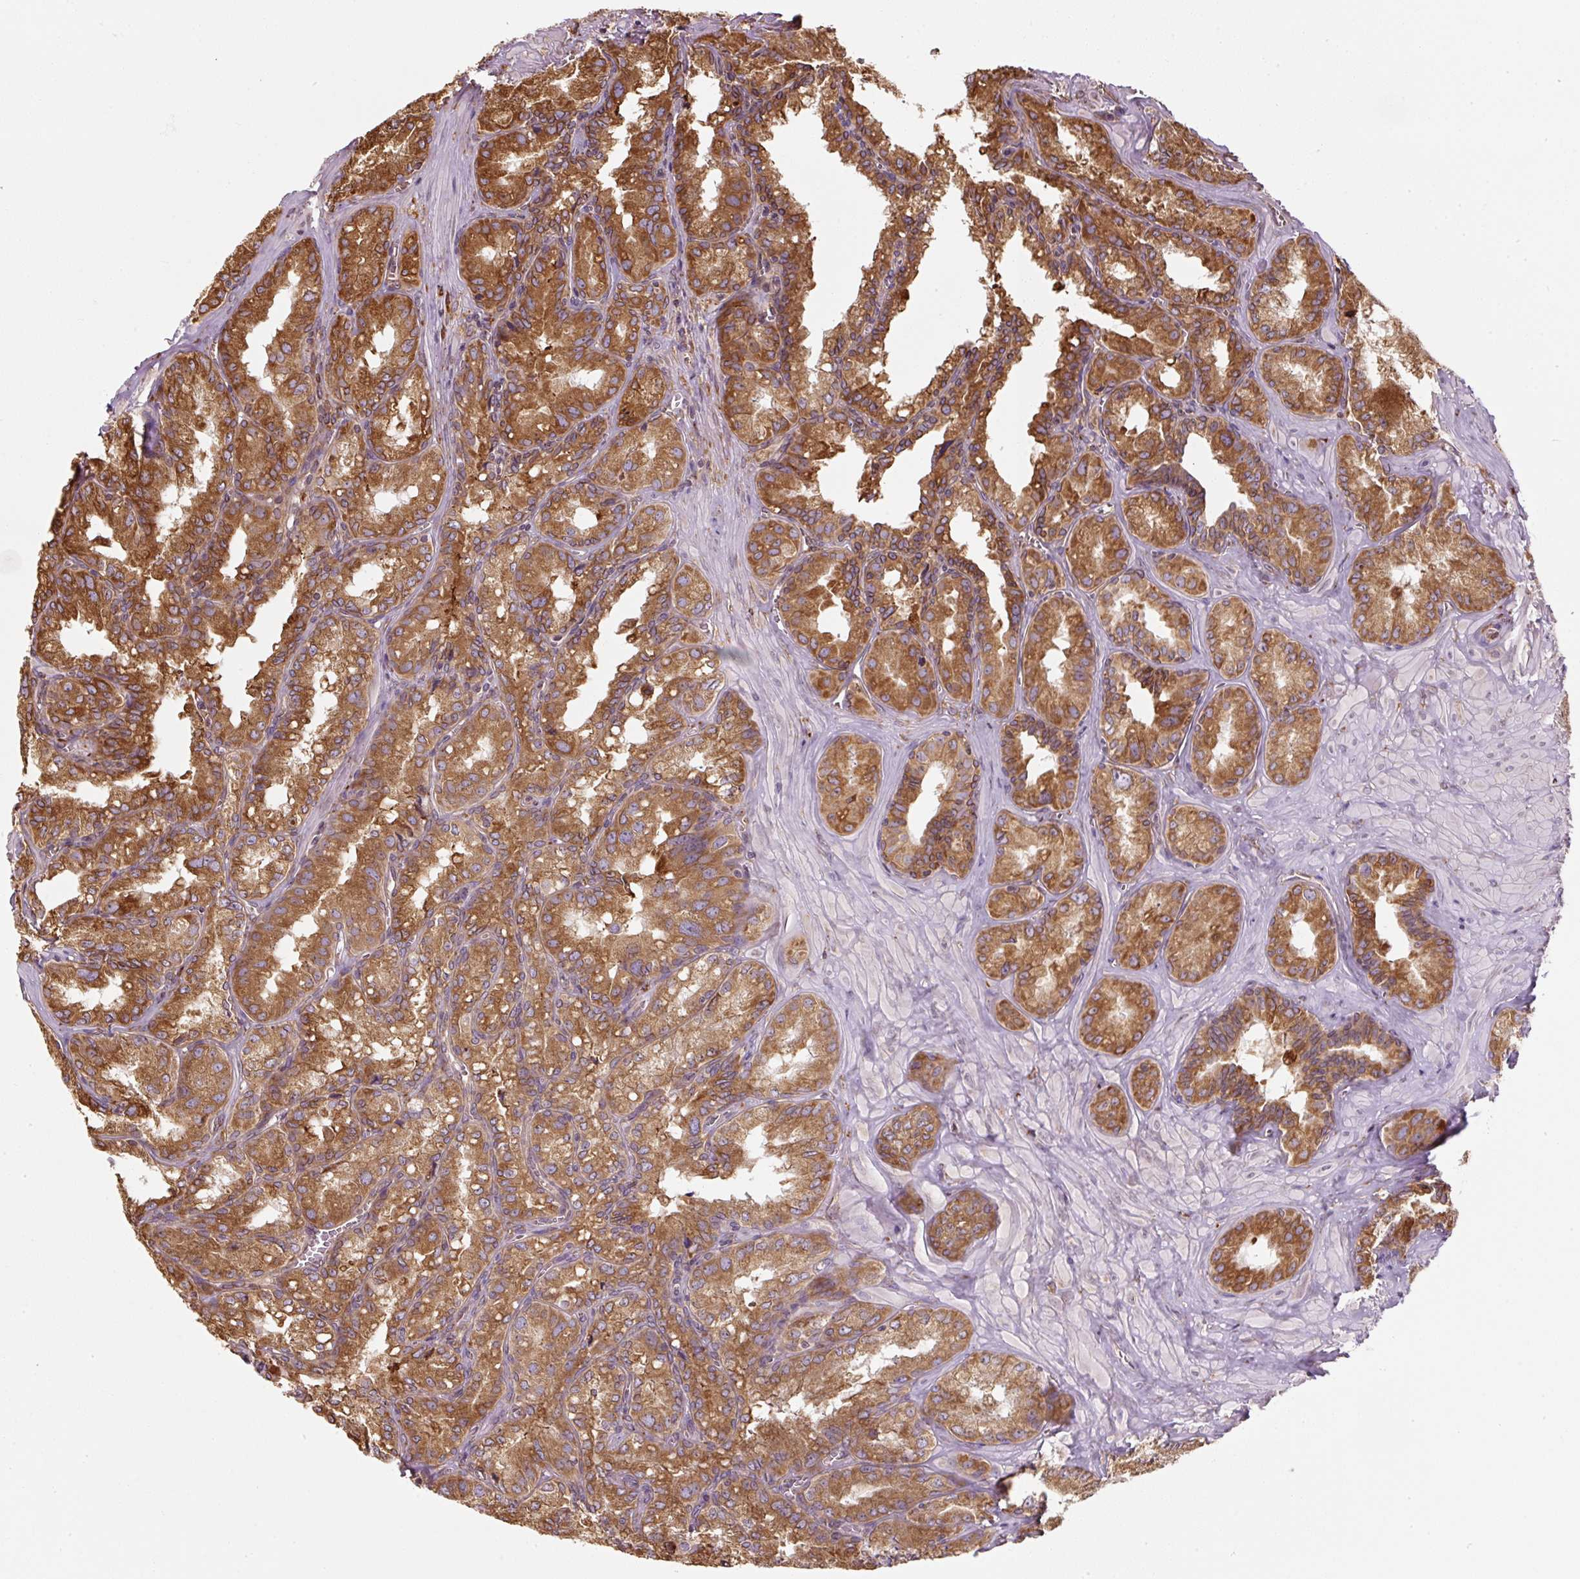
{"staining": {"intensity": "strong", "quantity": ">75%", "location": "cytoplasmic/membranous"}, "tissue": "seminal vesicle", "cell_type": "Glandular cells", "image_type": "normal", "snomed": [{"axis": "morphology", "description": "Normal tissue, NOS"}, {"axis": "topography", "description": "Seminal veicle"}], "caption": "An immunohistochemistry micrograph of benign tissue is shown. Protein staining in brown labels strong cytoplasmic/membranous positivity in seminal vesicle within glandular cells.", "gene": "PRKCSH", "patient": {"sex": "male", "age": 47}}